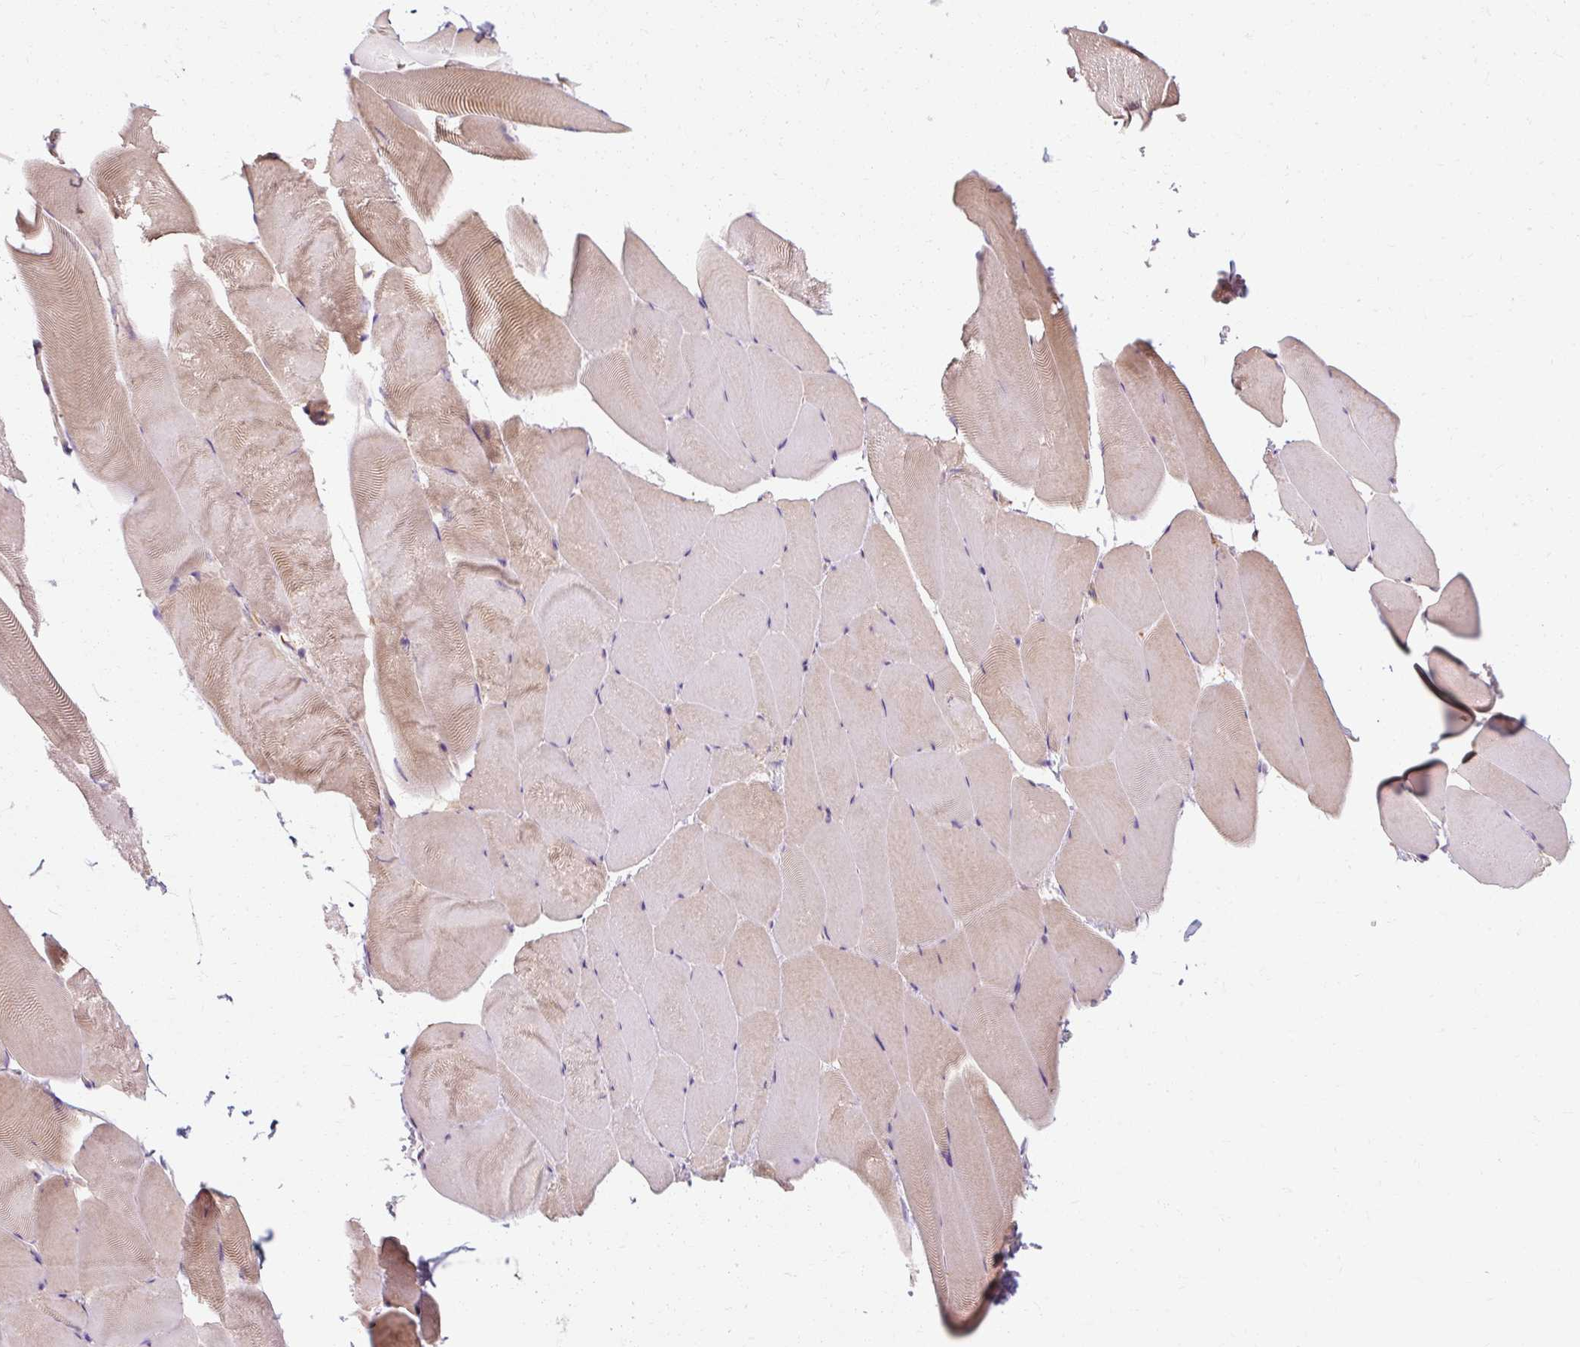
{"staining": {"intensity": "weak", "quantity": "<25%", "location": "cytoplasmic/membranous"}, "tissue": "skeletal muscle", "cell_type": "Myocytes", "image_type": "normal", "snomed": [{"axis": "morphology", "description": "Normal tissue, NOS"}, {"axis": "topography", "description": "Skeletal muscle"}], "caption": "Immunohistochemical staining of benign skeletal muscle exhibits no significant positivity in myocytes. (DAB immunohistochemistry (IHC) with hematoxylin counter stain).", "gene": "TBC1D4", "patient": {"sex": "female", "age": 64}}